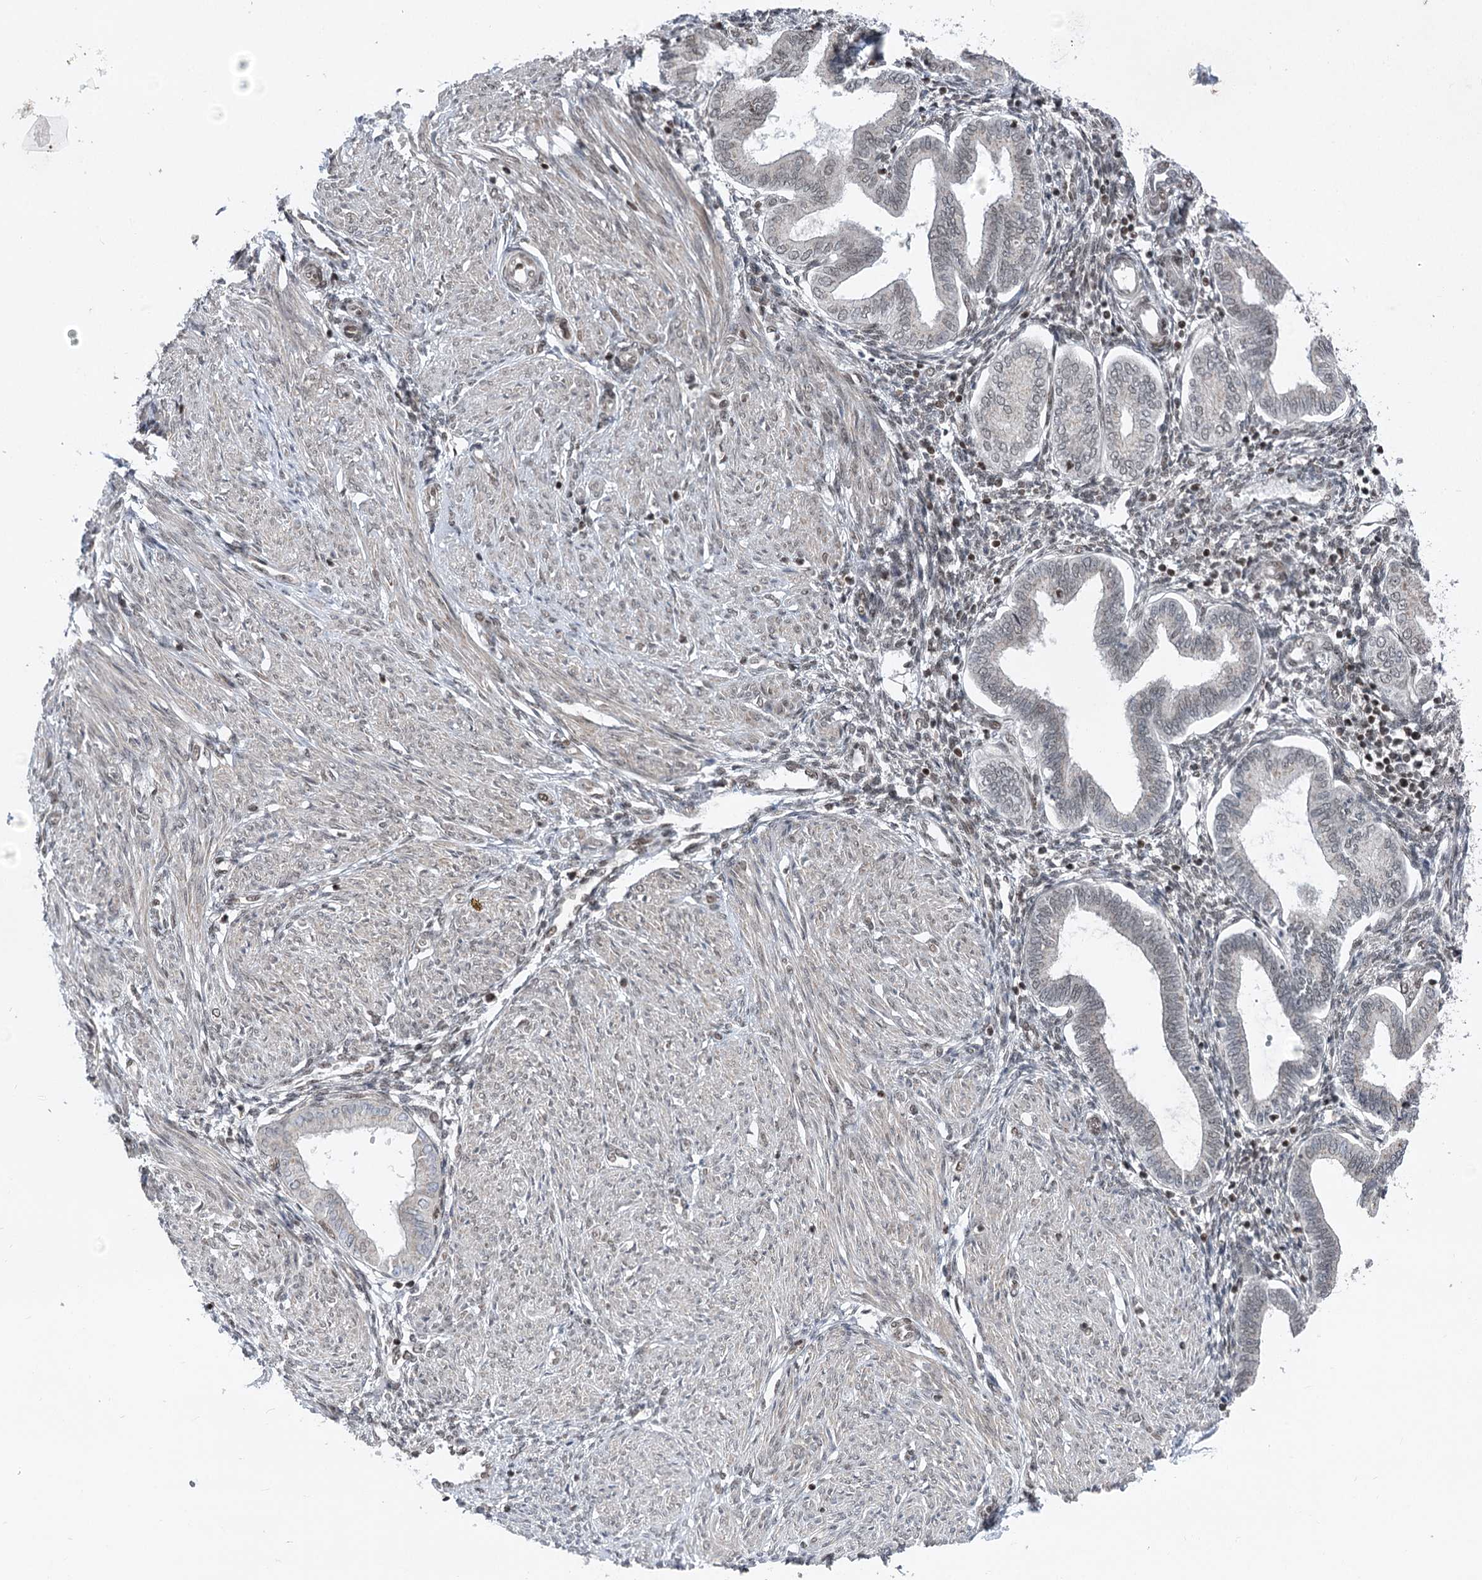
{"staining": {"intensity": "moderate", "quantity": "25%-75%", "location": "nuclear"}, "tissue": "endometrium", "cell_type": "Cells in endometrial stroma", "image_type": "normal", "snomed": [{"axis": "morphology", "description": "Normal tissue, NOS"}, {"axis": "topography", "description": "Endometrium"}], "caption": "Protein expression by immunohistochemistry (IHC) reveals moderate nuclear expression in approximately 25%-75% of cells in endometrial stroma in benign endometrium. (Stains: DAB (3,3'-diaminobenzidine) in brown, nuclei in blue, Microscopy: brightfield microscopy at high magnification).", "gene": "CGGBP1", "patient": {"sex": "female", "age": 53}}